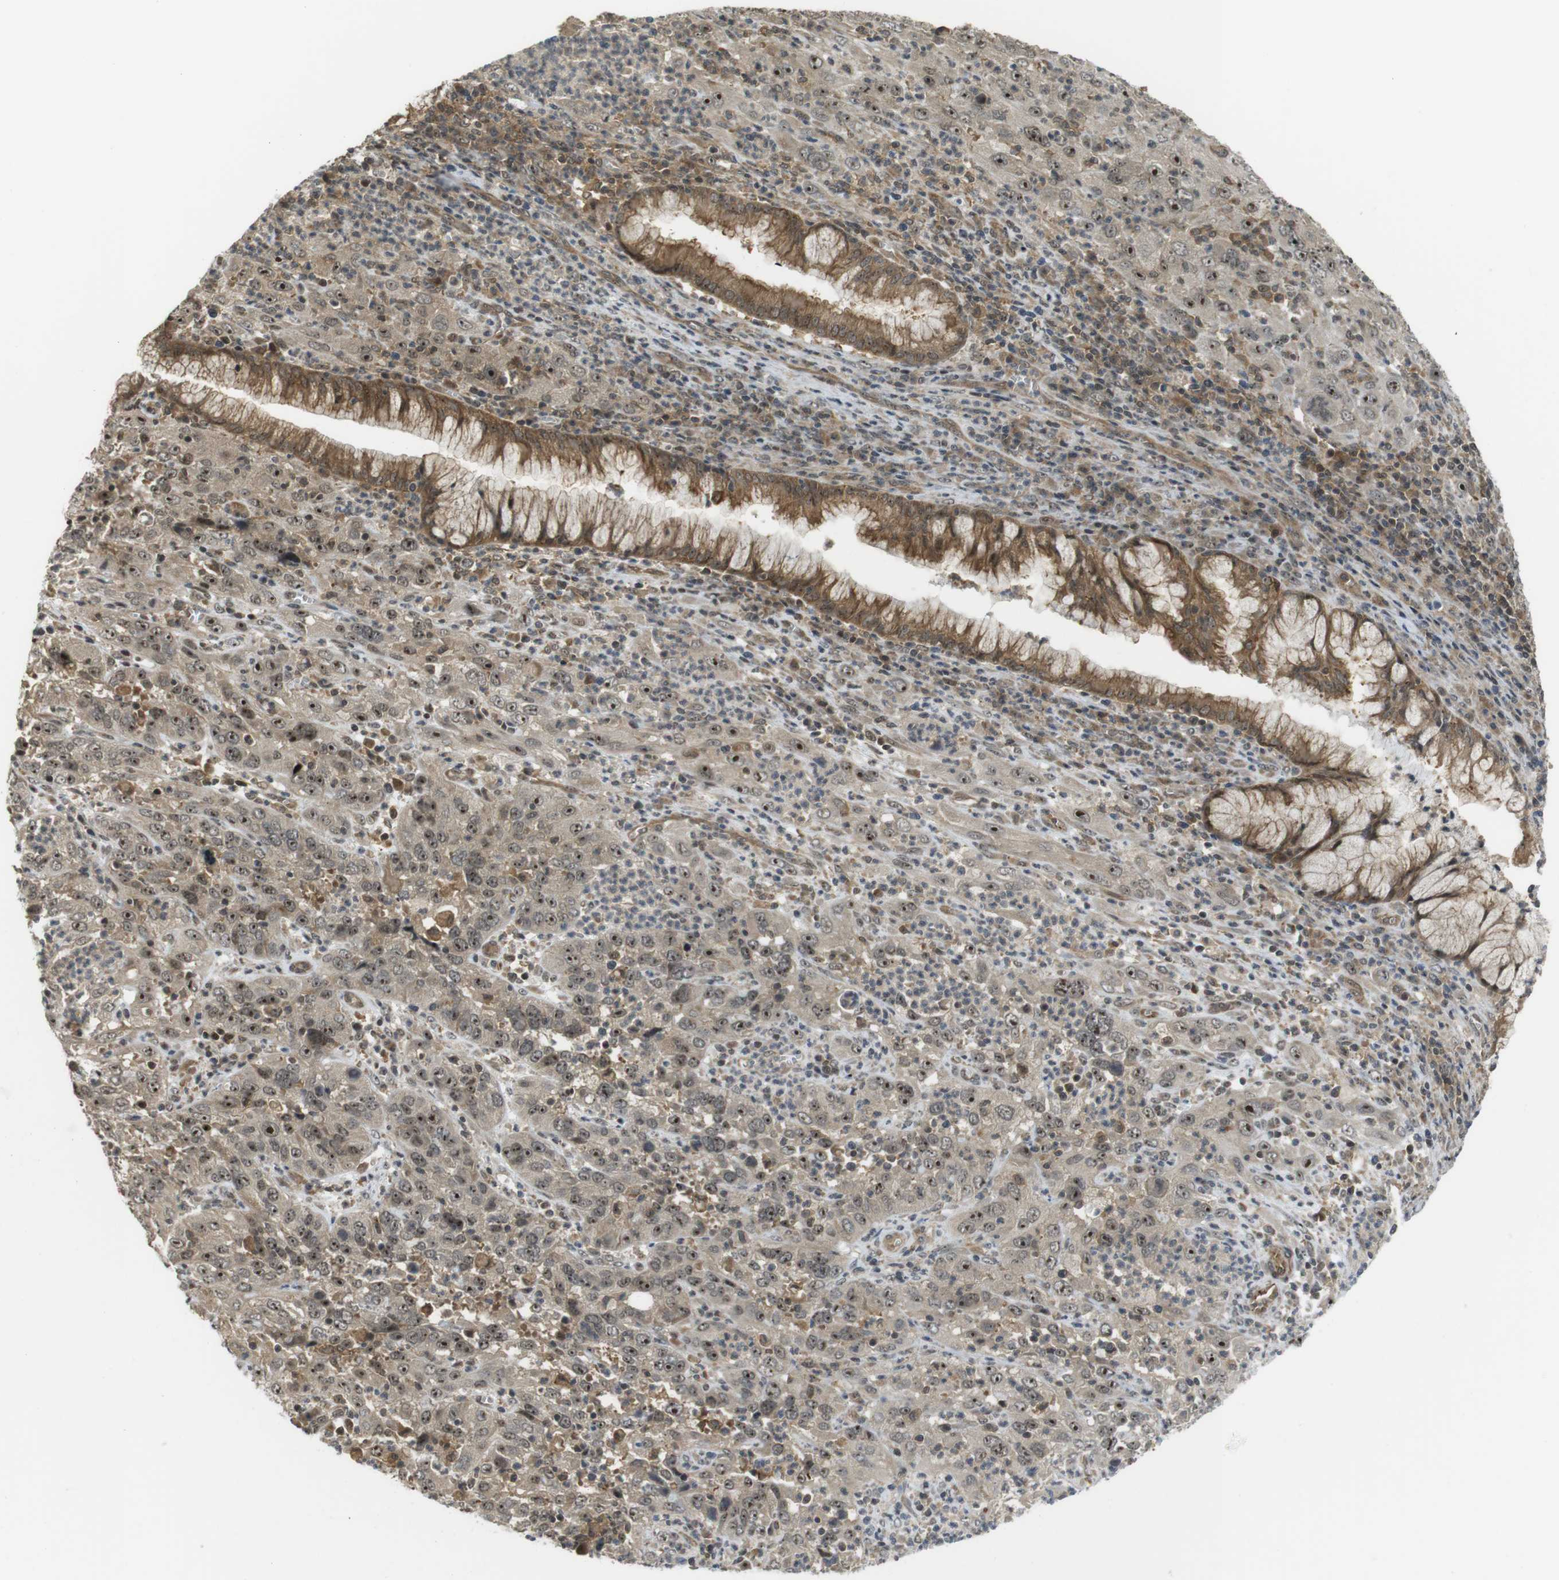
{"staining": {"intensity": "moderate", "quantity": ">75%", "location": "nuclear"}, "tissue": "cervical cancer", "cell_type": "Tumor cells", "image_type": "cancer", "snomed": [{"axis": "morphology", "description": "Squamous cell carcinoma, NOS"}, {"axis": "topography", "description": "Cervix"}], "caption": "This photomicrograph reveals IHC staining of human cervical cancer, with medium moderate nuclear positivity in approximately >75% of tumor cells.", "gene": "CC2D1A", "patient": {"sex": "female", "age": 32}}